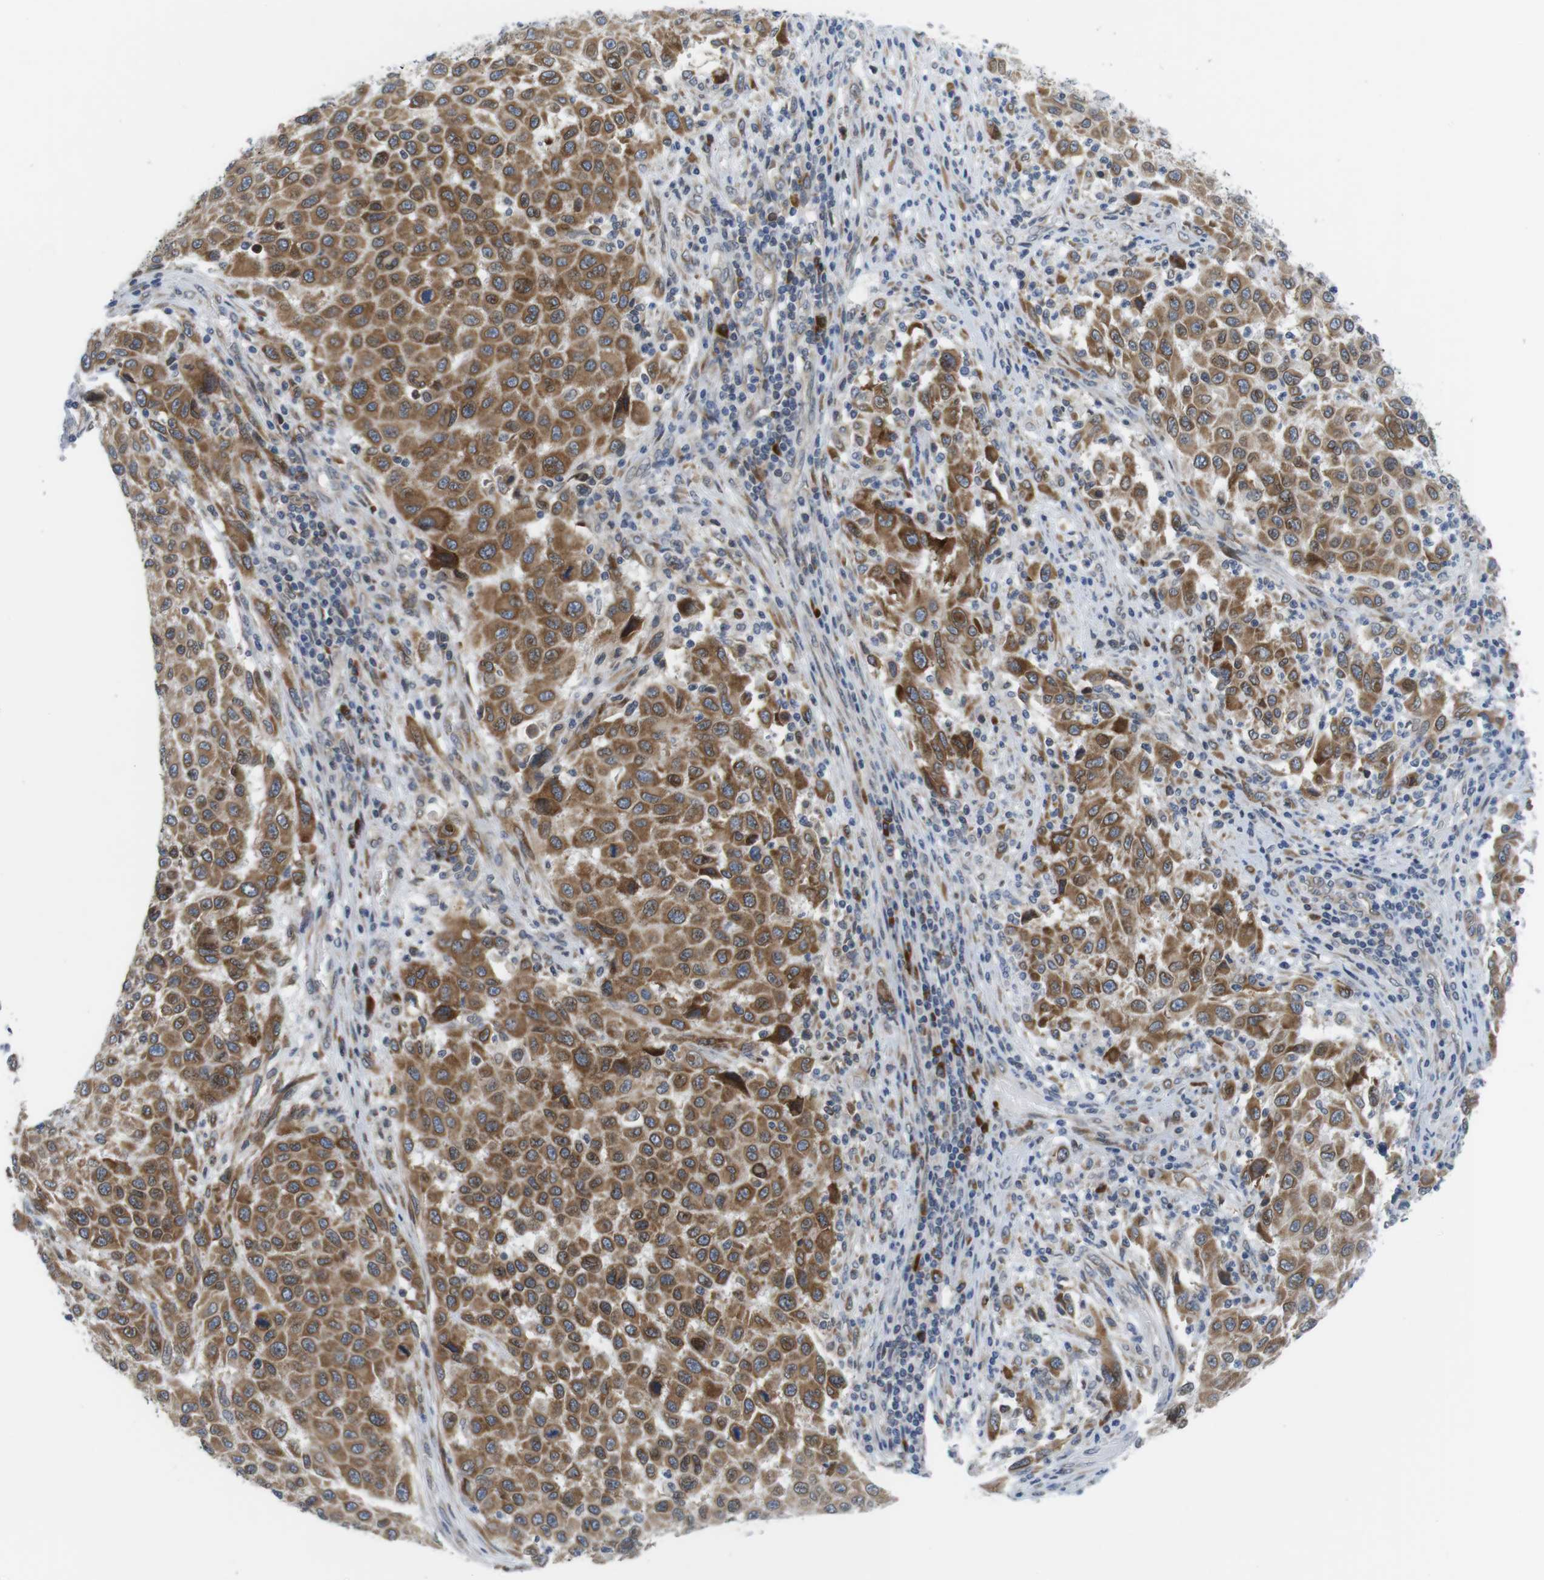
{"staining": {"intensity": "moderate", "quantity": ">75%", "location": "cytoplasmic/membranous"}, "tissue": "melanoma", "cell_type": "Tumor cells", "image_type": "cancer", "snomed": [{"axis": "morphology", "description": "Malignant melanoma, Metastatic site"}, {"axis": "topography", "description": "Lymph node"}], "caption": "Protein expression analysis of human melanoma reveals moderate cytoplasmic/membranous expression in about >75% of tumor cells.", "gene": "ERGIC3", "patient": {"sex": "male", "age": 61}}